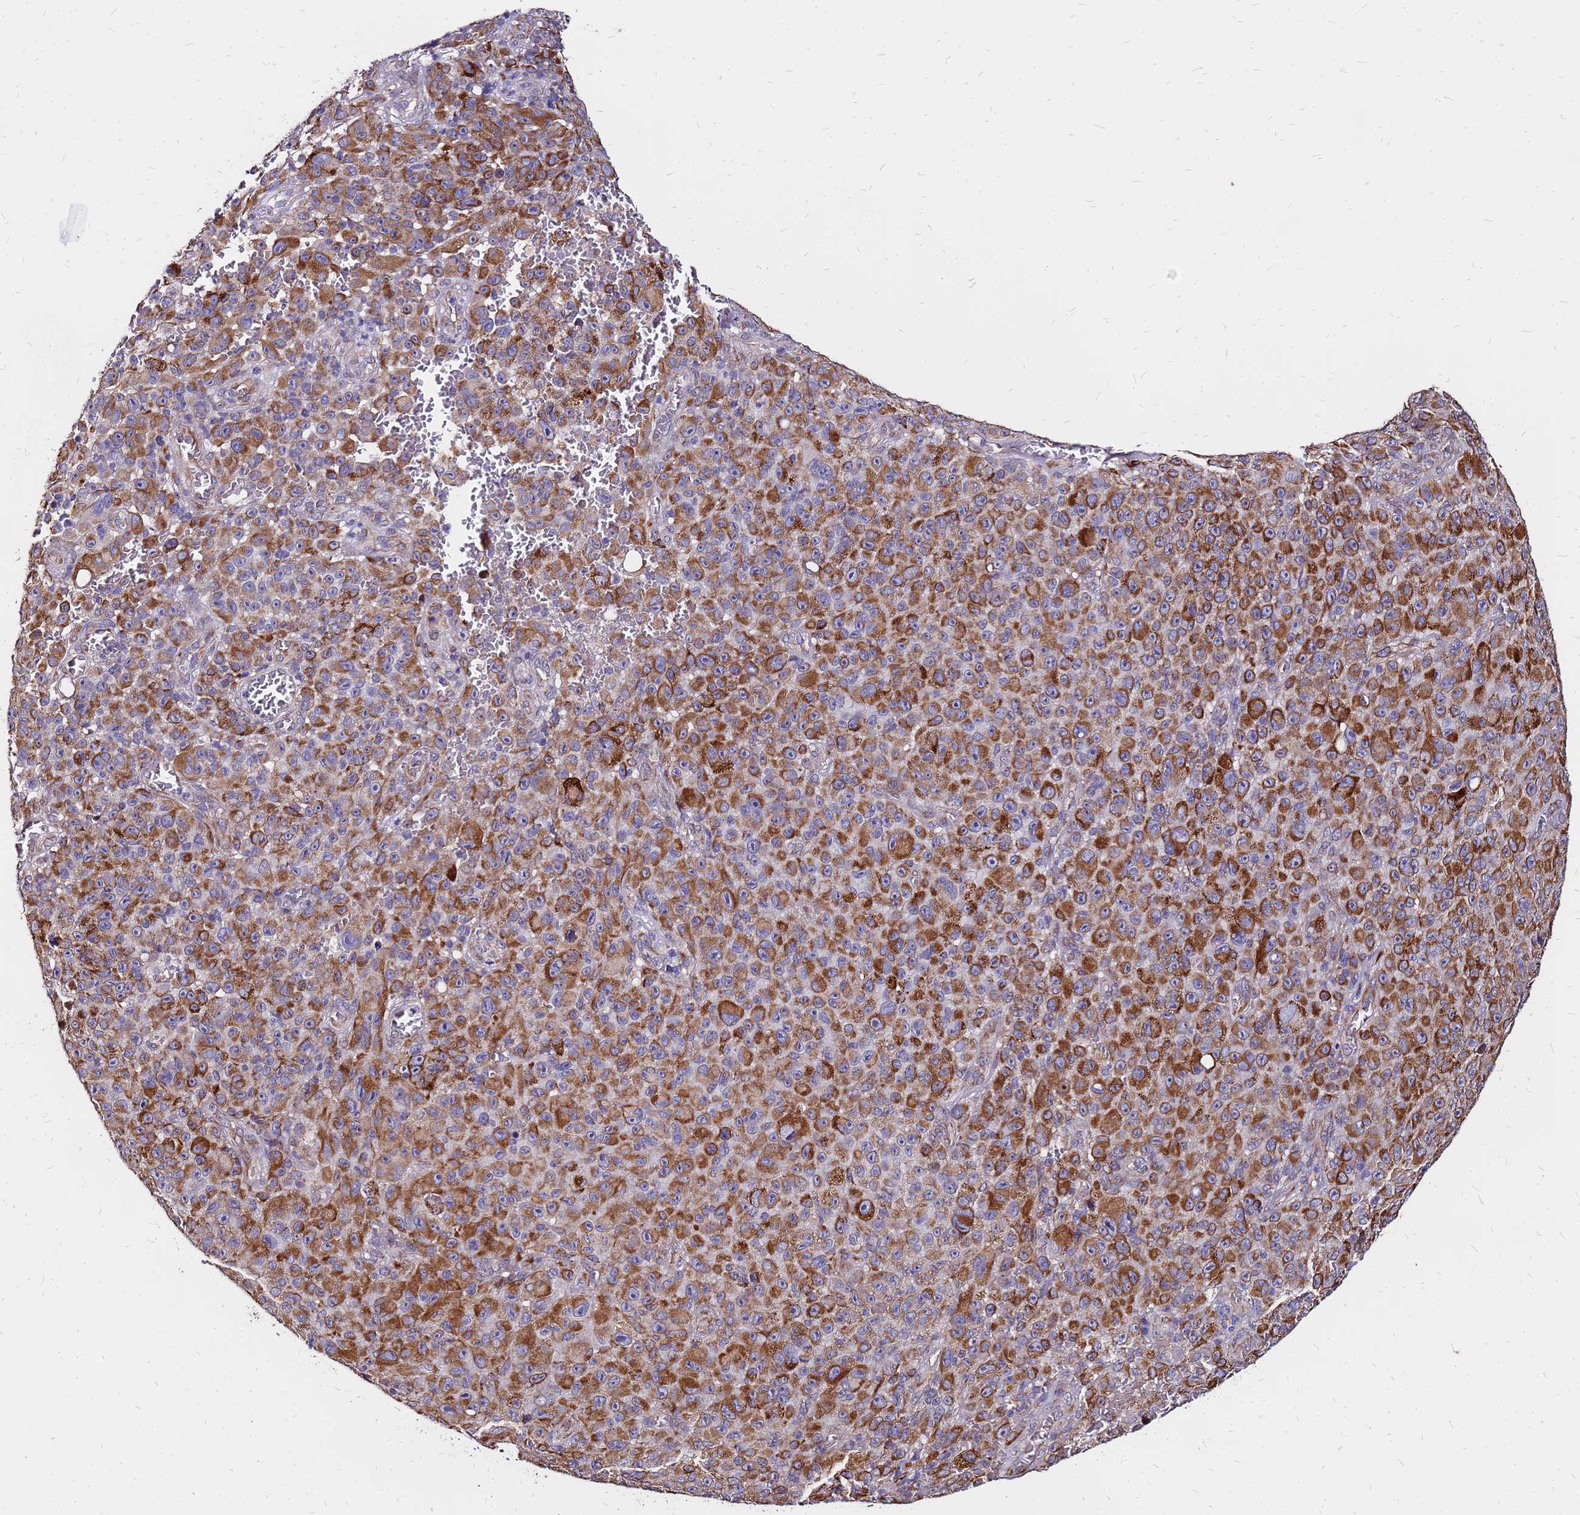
{"staining": {"intensity": "strong", "quantity": ">75%", "location": "cytoplasmic/membranous"}, "tissue": "melanoma", "cell_type": "Tumor cells", "image_type": "cancer", "snomed": [{"axis": "morphology", "description": "Malignant melanoma, NOS"}, {"axis": "topography", "description": "Skin"}], "caption": "Protein expression analysis of melanoma reveals strong cytoplasmic/membranous staining in about >75% of tumor cells. Ihc stains the protein of interest in brown and the nuclei are stained blue.", "gene": "ARHGEF5", "patient": {"sex": "female", "age": 82}}